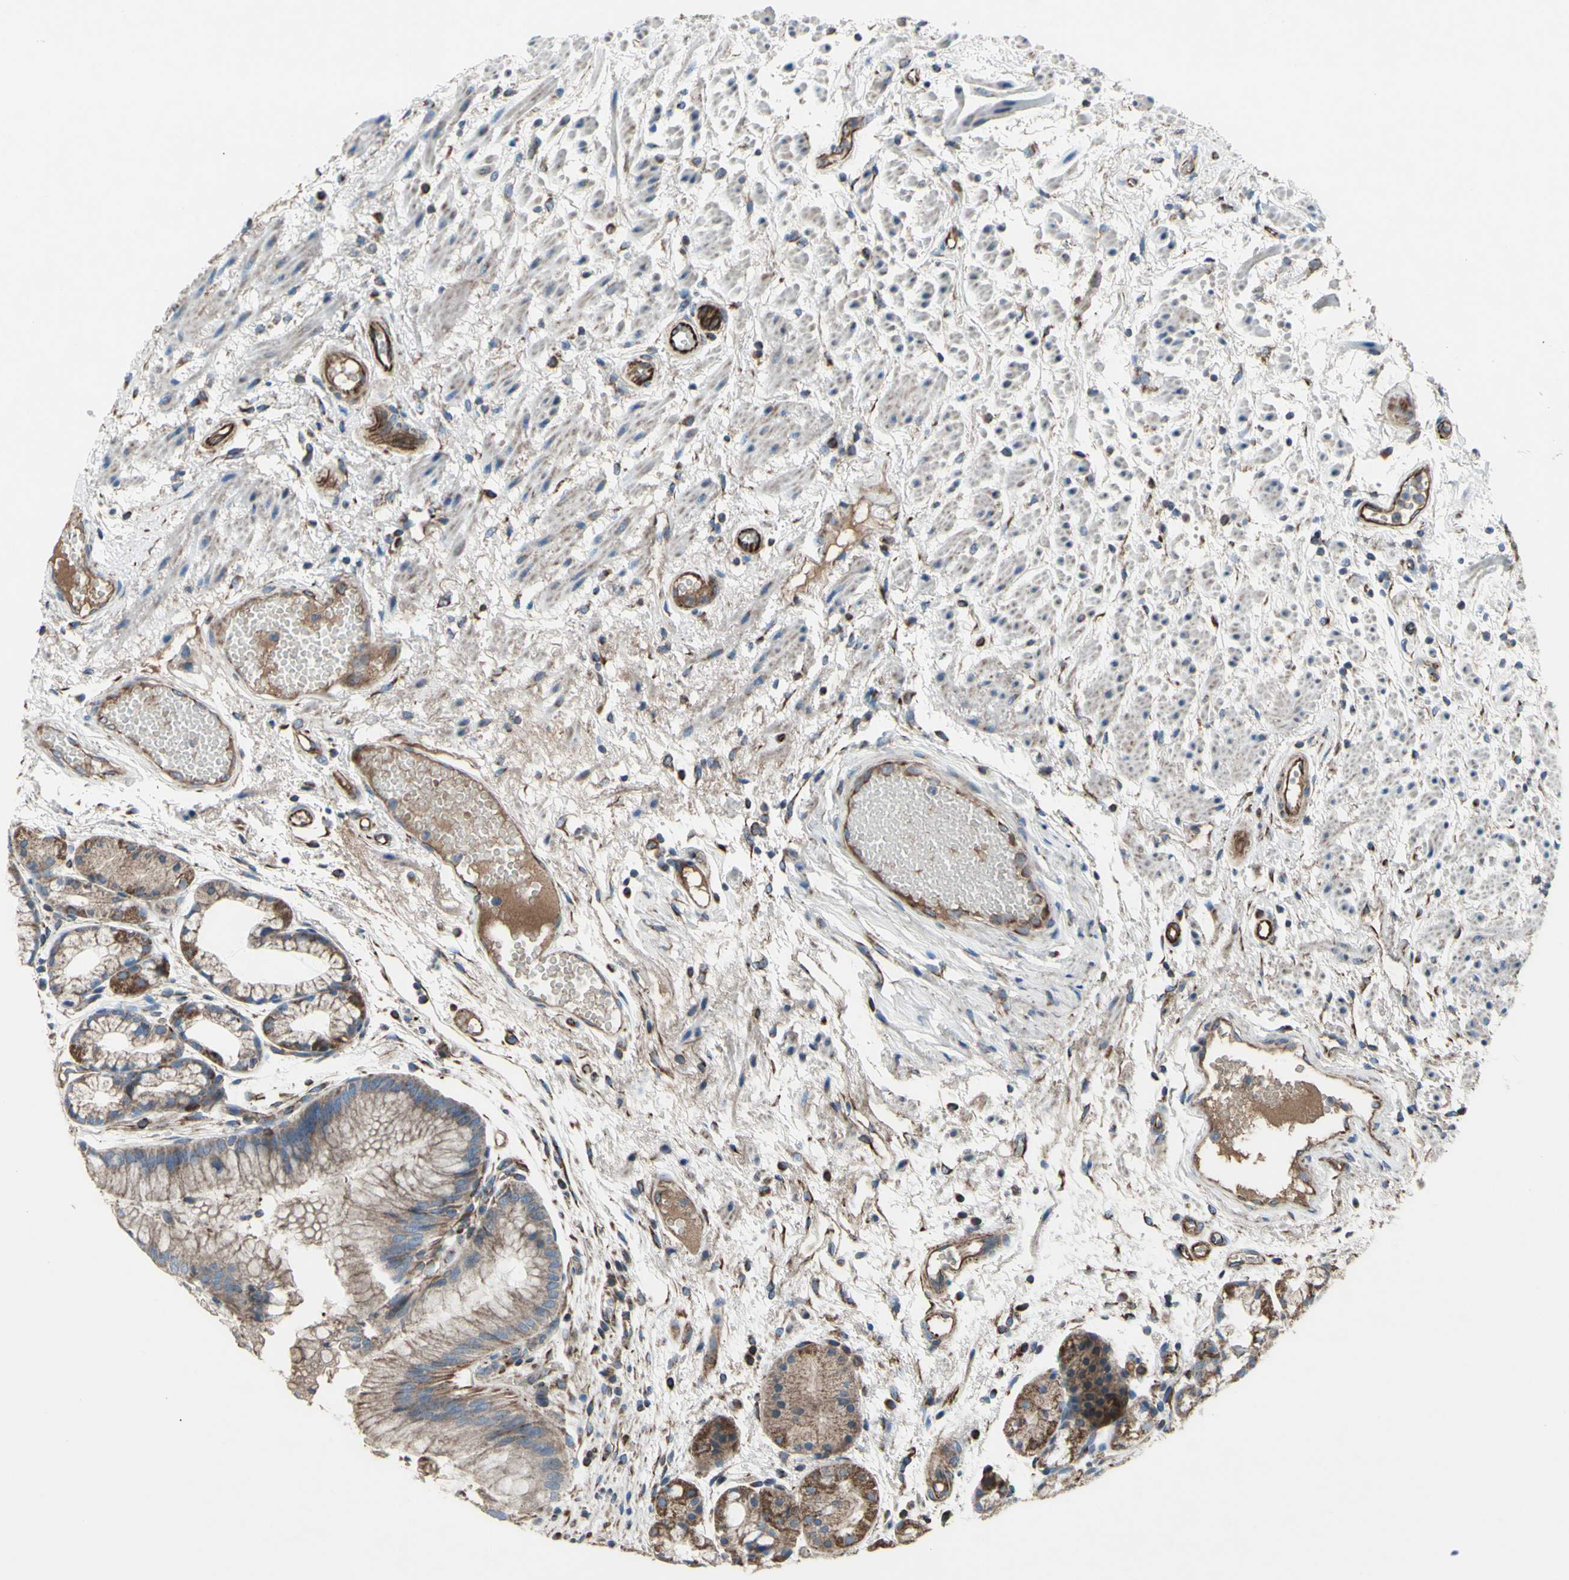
{"staining": {"intensity": "moderate", "quantity": "25%-75%", "location": "cytoplasmic/membranous"}, "tissue": "stomach", "cell_type": "Glandular cells", "image_type": "normal", "snomed": [{"axis": "morphology", "description": "Normal tissue, NOS"}, {"axis": "topography", "description": "Stomach, upper"}], "caption": "Brown immunohistochemical staining in benign human stomach shows moderate cytoplasmic/membranous expression in about 25%-75% of glandular cells.", "gene": "EMC7", "patient": {"sex": "male", "age": 72}}